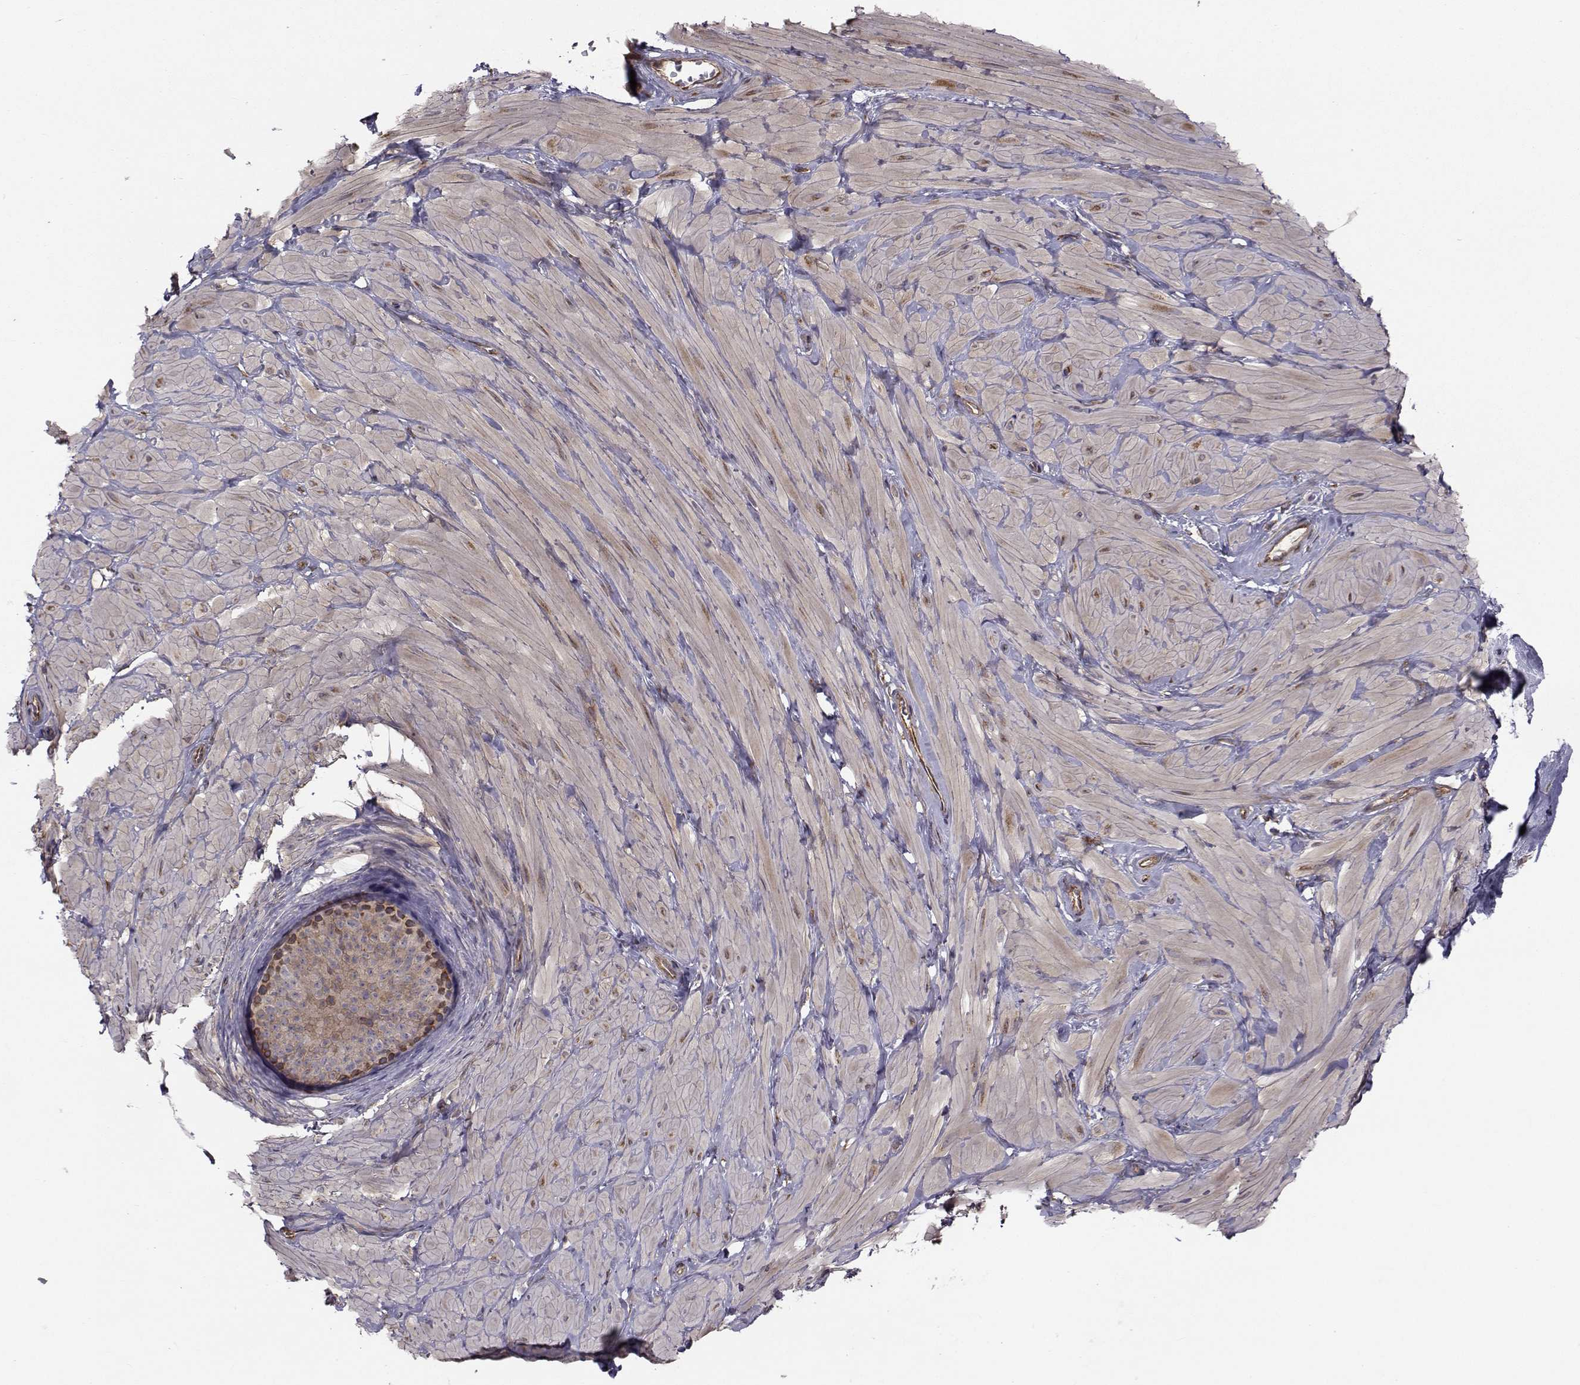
{"staining": {"intensity": "negative", "quantity": "none", "location": "none"}, "tissue": "soft tissue", "cell_type": "Fibroblasts", "image_type": "normal", "snomed": [{"axis": "morphology", "description": "Normal tissue, NOS"}, {"axis": "topography", "description": "Smooth muscle"}, {"axis": "topography", "description": "Peripheral nerve tissue"}], "caption": "A histopathology image of human soft tissue is negative for staining in fibroblasts. (DAB IHC visualized using brightfield microscopy, high magnification).", "gene": "TRIP10", "patient": {"sex": "male", "age": 22}}